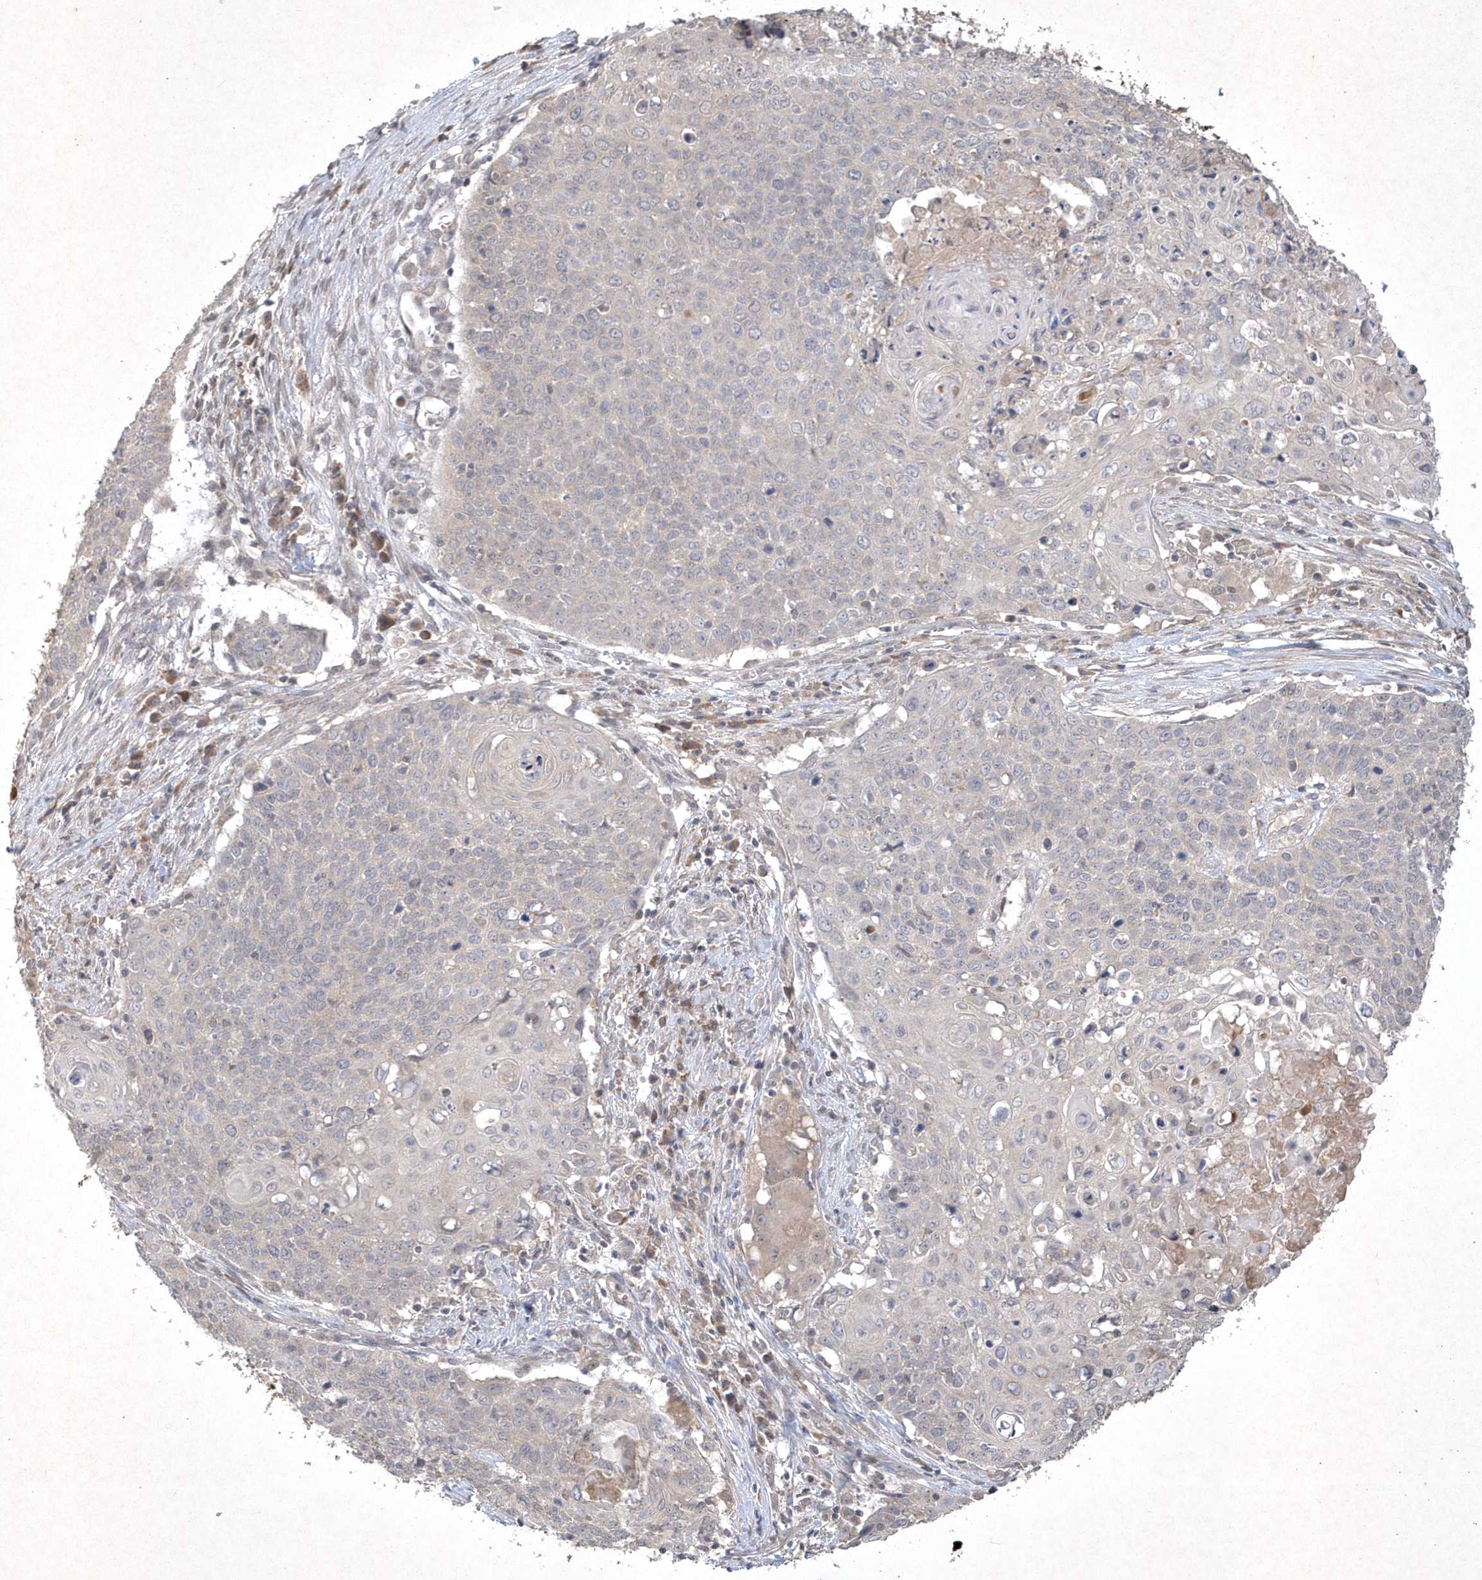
{"staining": {"intensity": "negative", "quantity": "none", "location": "none"}, "tissue": "cervical cancer", "cell_type": "Tumor cells", "image_type": "cancer", "snomed": [{"axis": "morphology", "description": "Squamous cell carcinoma, NOS"}, {"axis": "topography", "description": "Cervix"}], "caption": "This is an immunohistochemistry (IHC) image of squamous cell carcinoma (cervical). There is no positivity in tumor cells.", "gene": "AKR7A2", "patient": {"sex": "female", "age": 39}}